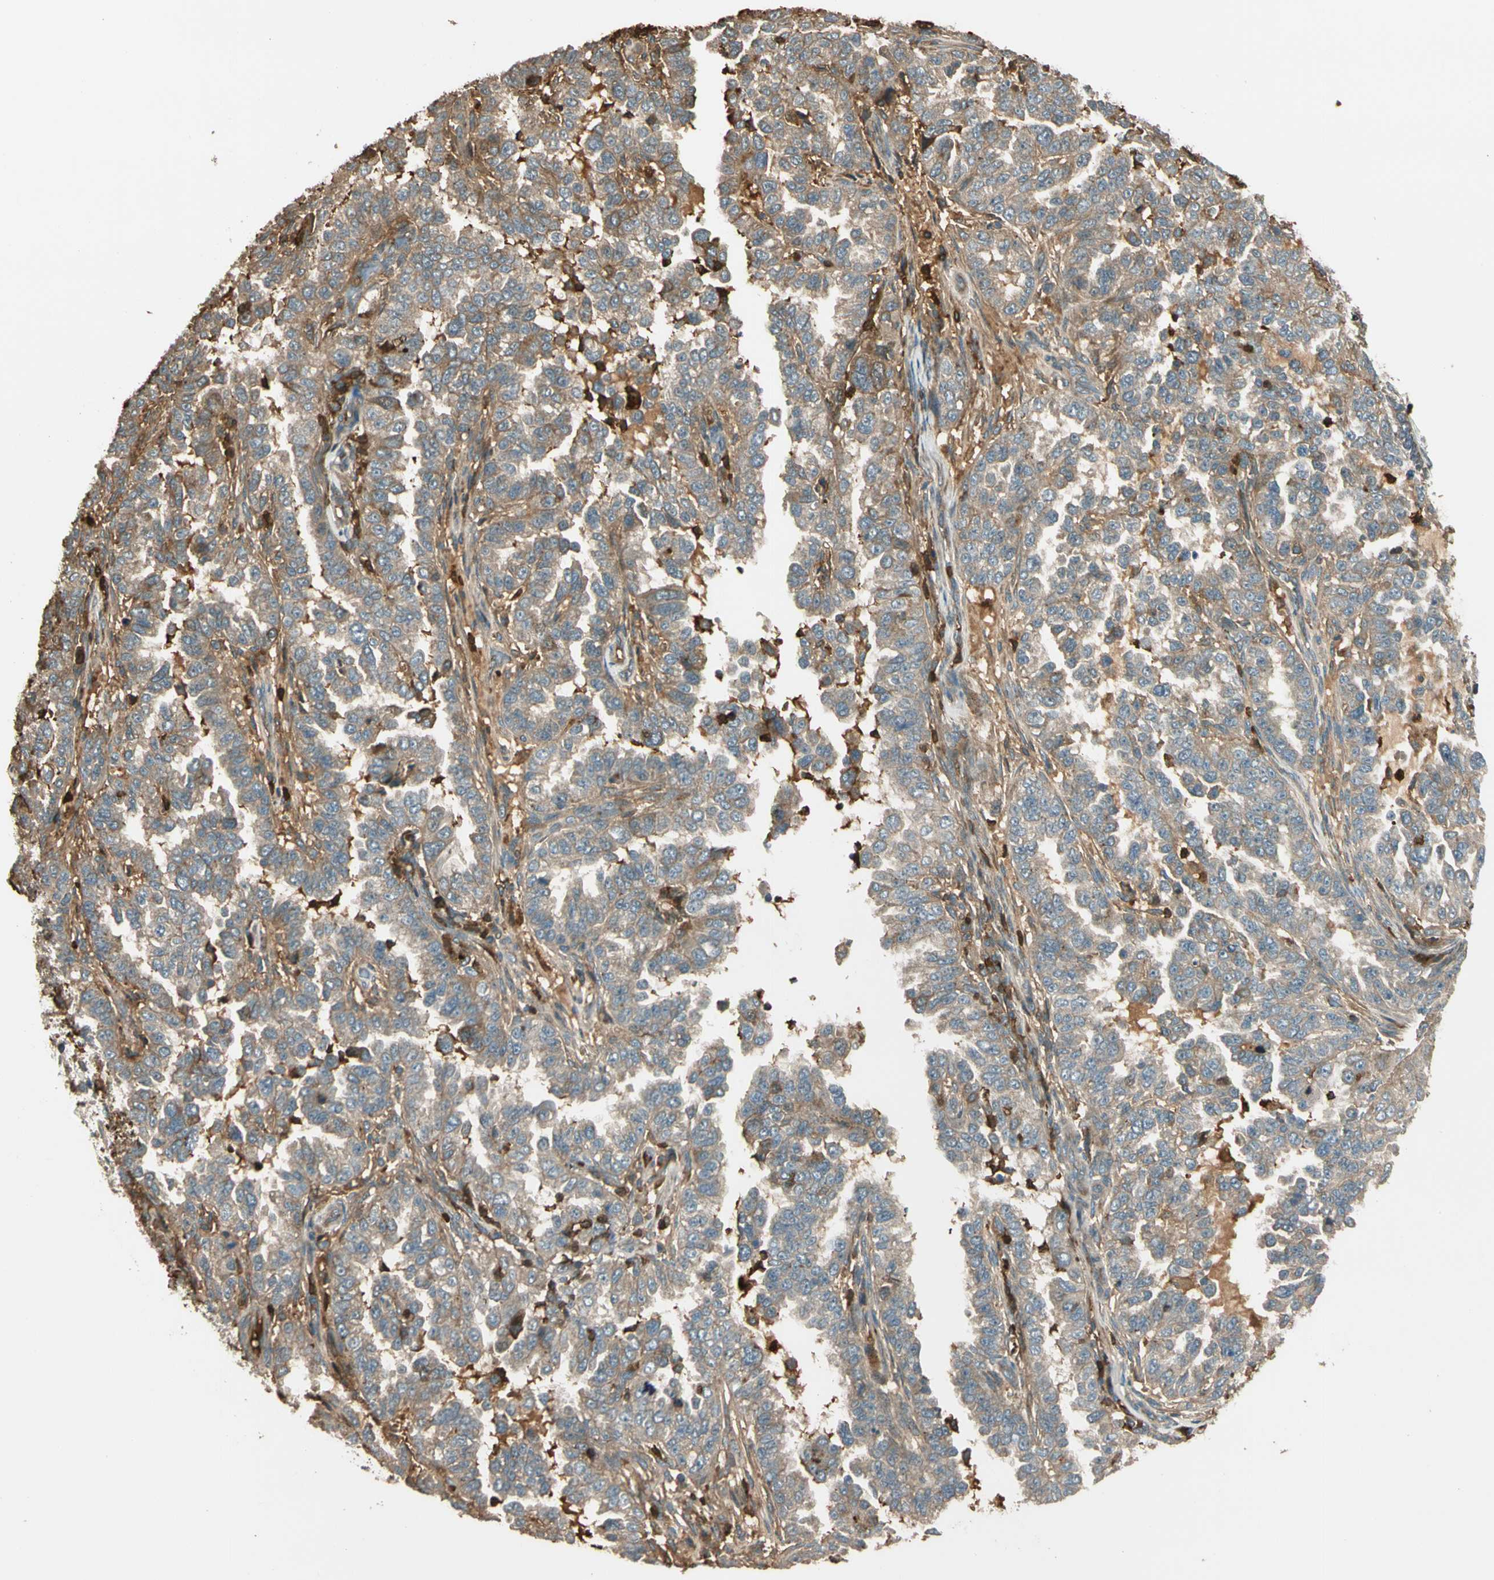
{"staining": {"intensity": "weak", "quantity": ">75%", "location": "cytoplasmic/membranous"}, "tissue": "endometrial cancer", "cell_type": "Tumor cells", "image_type": "cancer", "snomed": [{"axis": "morphology", "description": "Adenocarcinoma, NOS"}, {"axis": "topography", "description": "Endometrium"}], "caption": "Immunohistochemistry (IHC) photomicrograph of neoplastic tissue: human endometrial adenocarcinoma stained using immunohistochemistry exhibits low levels of weak protein expression localized specifically in the cytoplasmic/membranous of tumor cells, appearing as a cytoplasmic/membranous brown color.", "gene": "STX11", "patient": {"sex": "female", "age": 85}}